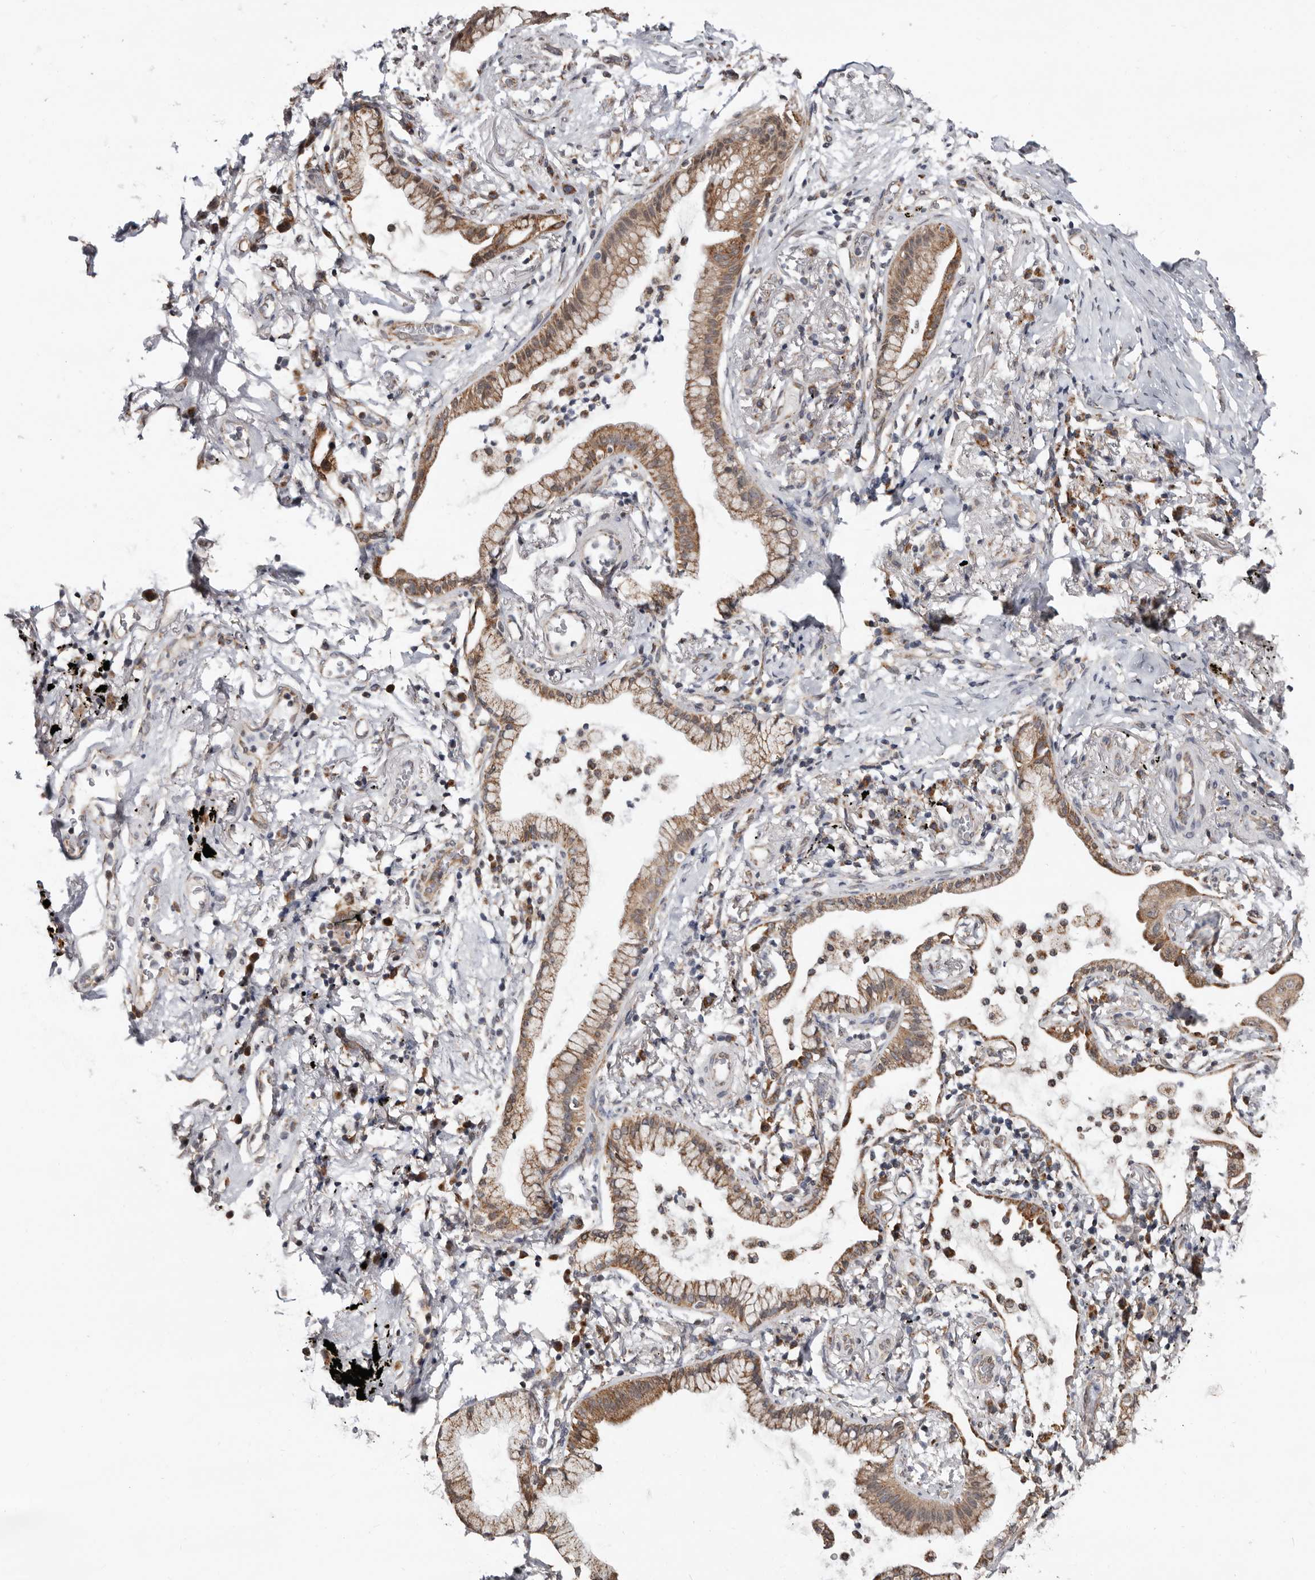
{"staining": {"intensity": "moderate", "quantity": ">75%", "location": "cytoplasmic/membranous"}, "tissue": "lung cancer", "cell_type": "Tumor cells", "image_type": "cancer", "snomed": [{"axis": "morphology", "description": "Adenocarcinoma, NOS"}, {"axis": "topography", "description": "Lung"}], "caption": "A medium amount of moderate cytoplasmic/membranous staining is appreciated in about >75% of tumor cells in lung adenocarcinoma tissue.", "gene": "MRPL18", "patient": {"sex": "female", "age": 70}}